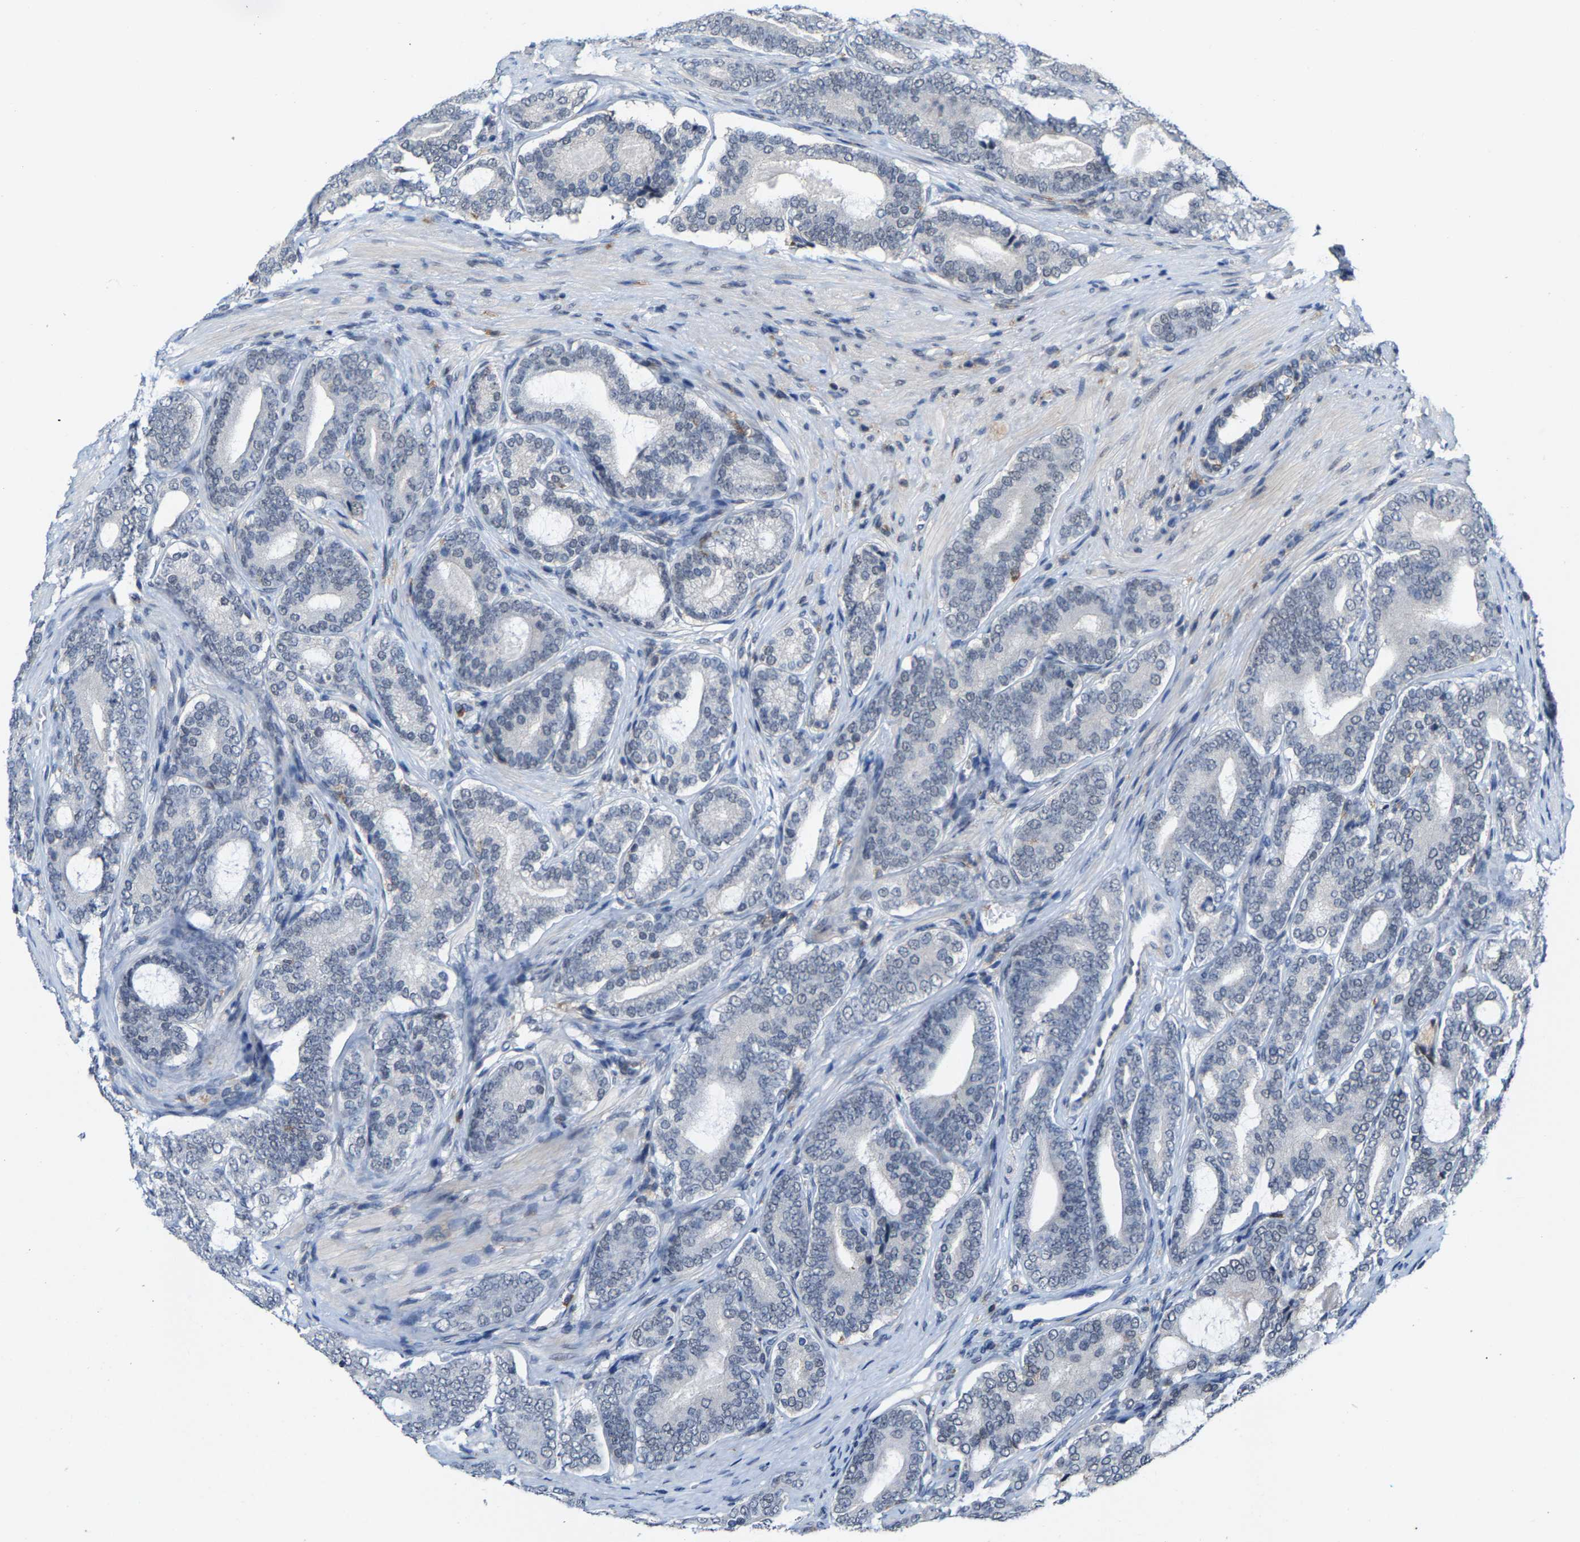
{"staining": {"intensity": "negative", "quantity": "none", "location": "none"}, "tissue": "prostate cancer", "cell_type": "Tumor cells", "image_type": "cancer", "snomed": [{"axis": "morphology", "description": "Adenocarcinoma, High grade"}, {"axis": "topography", "description": "Prostate"}], "caption": "Prostate cancer stained for a protein using immunohistochemistry (IHC) reveals no expression tumor cells.", "gene": "FGD3", "patient": {"sex": "male", "age": 60}}